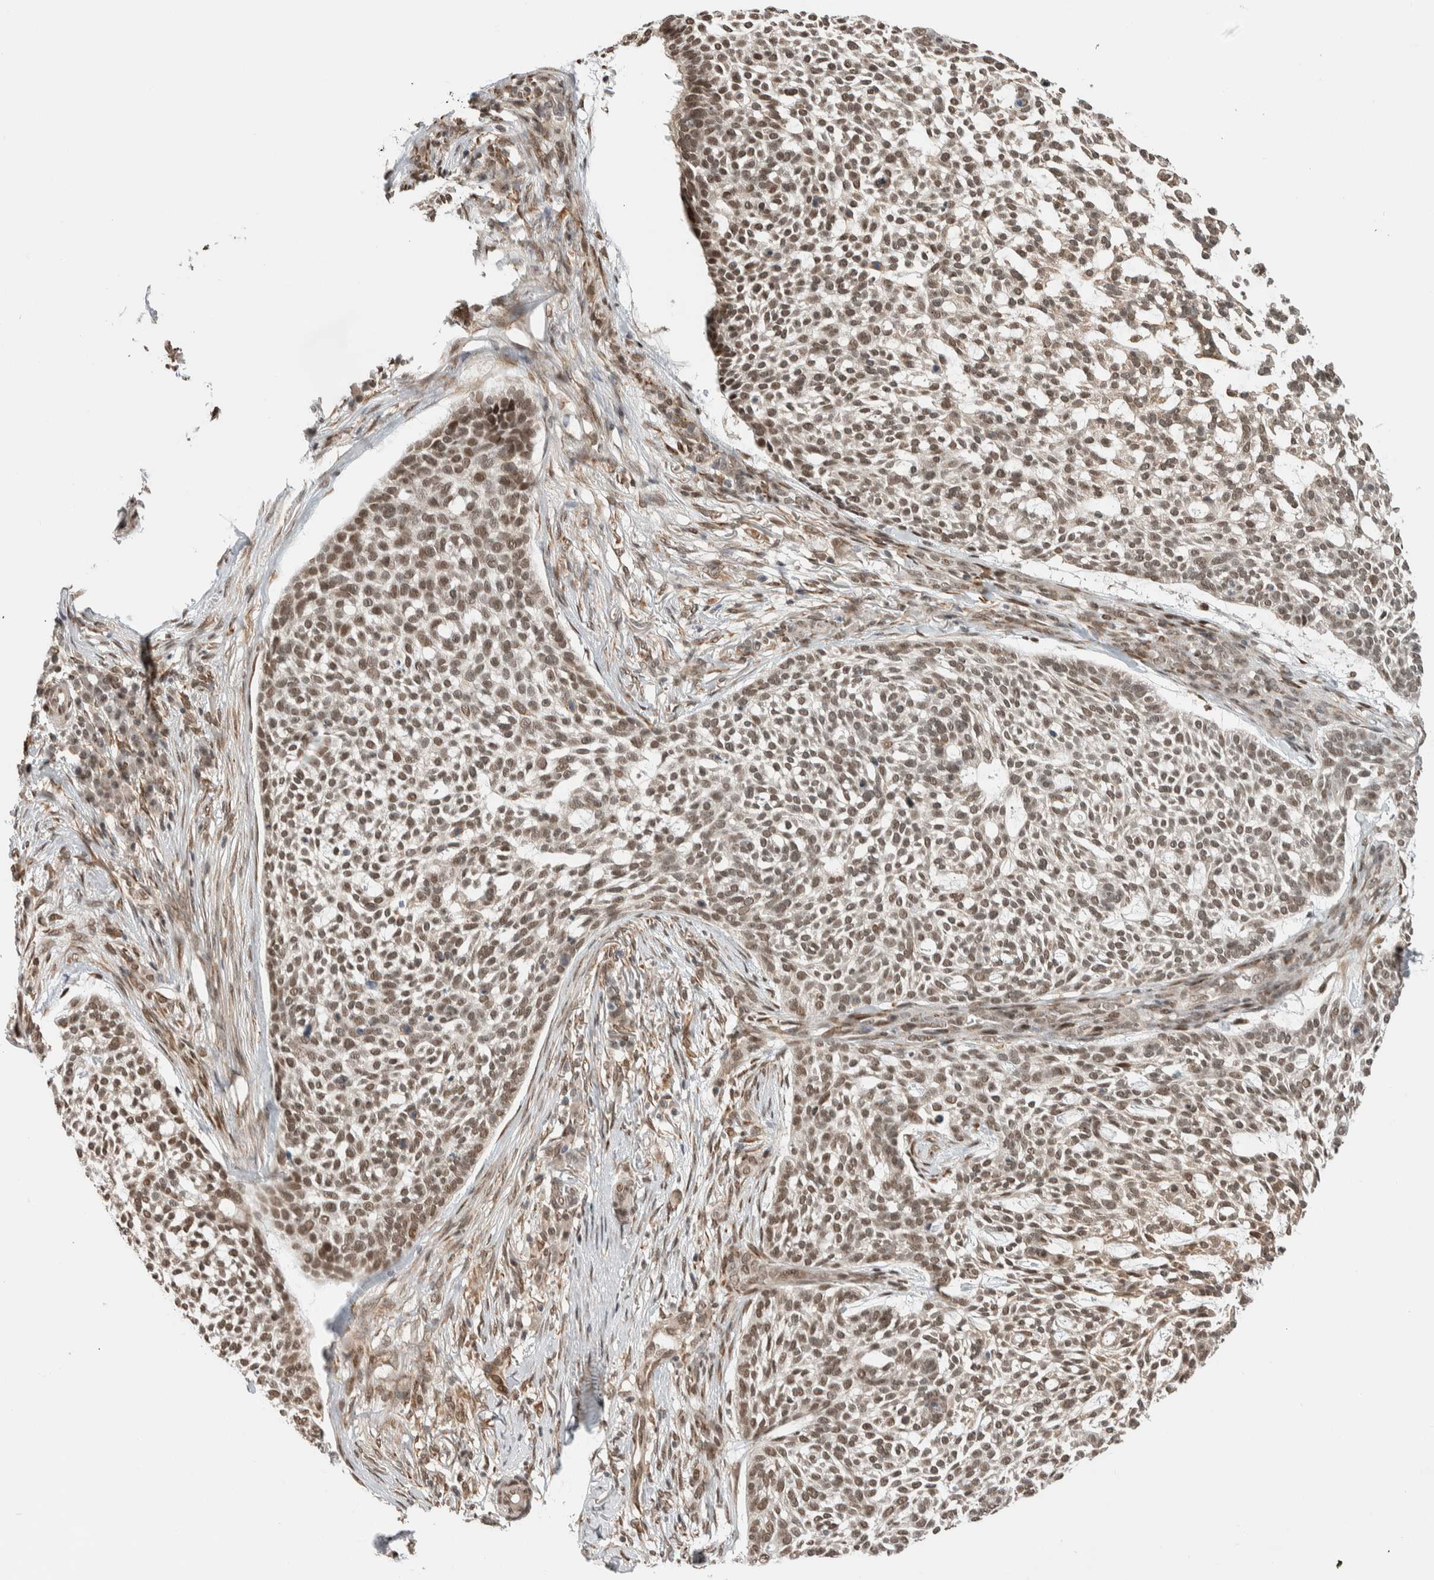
{"staining": {"intensity": "weak", "quantity": ">75%", "location": "cytoplasmic/membranous,nuclear"}, "tissue": "skin cancer", "cell_type": "Tumor cells", "image_type": "cancer", "snomed": [{"axis": "morphology", "description": "Basal cell carcinoma"}, {"axis": "topography", "description": "Skin"}], "caption": "Skin cancer stained with immunohistochemistry displays weak cytoplasmic/membranous and nuclear expression in approximately >75% of tumor cells. (DAB = brown stain, brightfield microscopy at high magnification).", "gene": "TNRC18", "patient": {"sex": "female", "age": 64}}